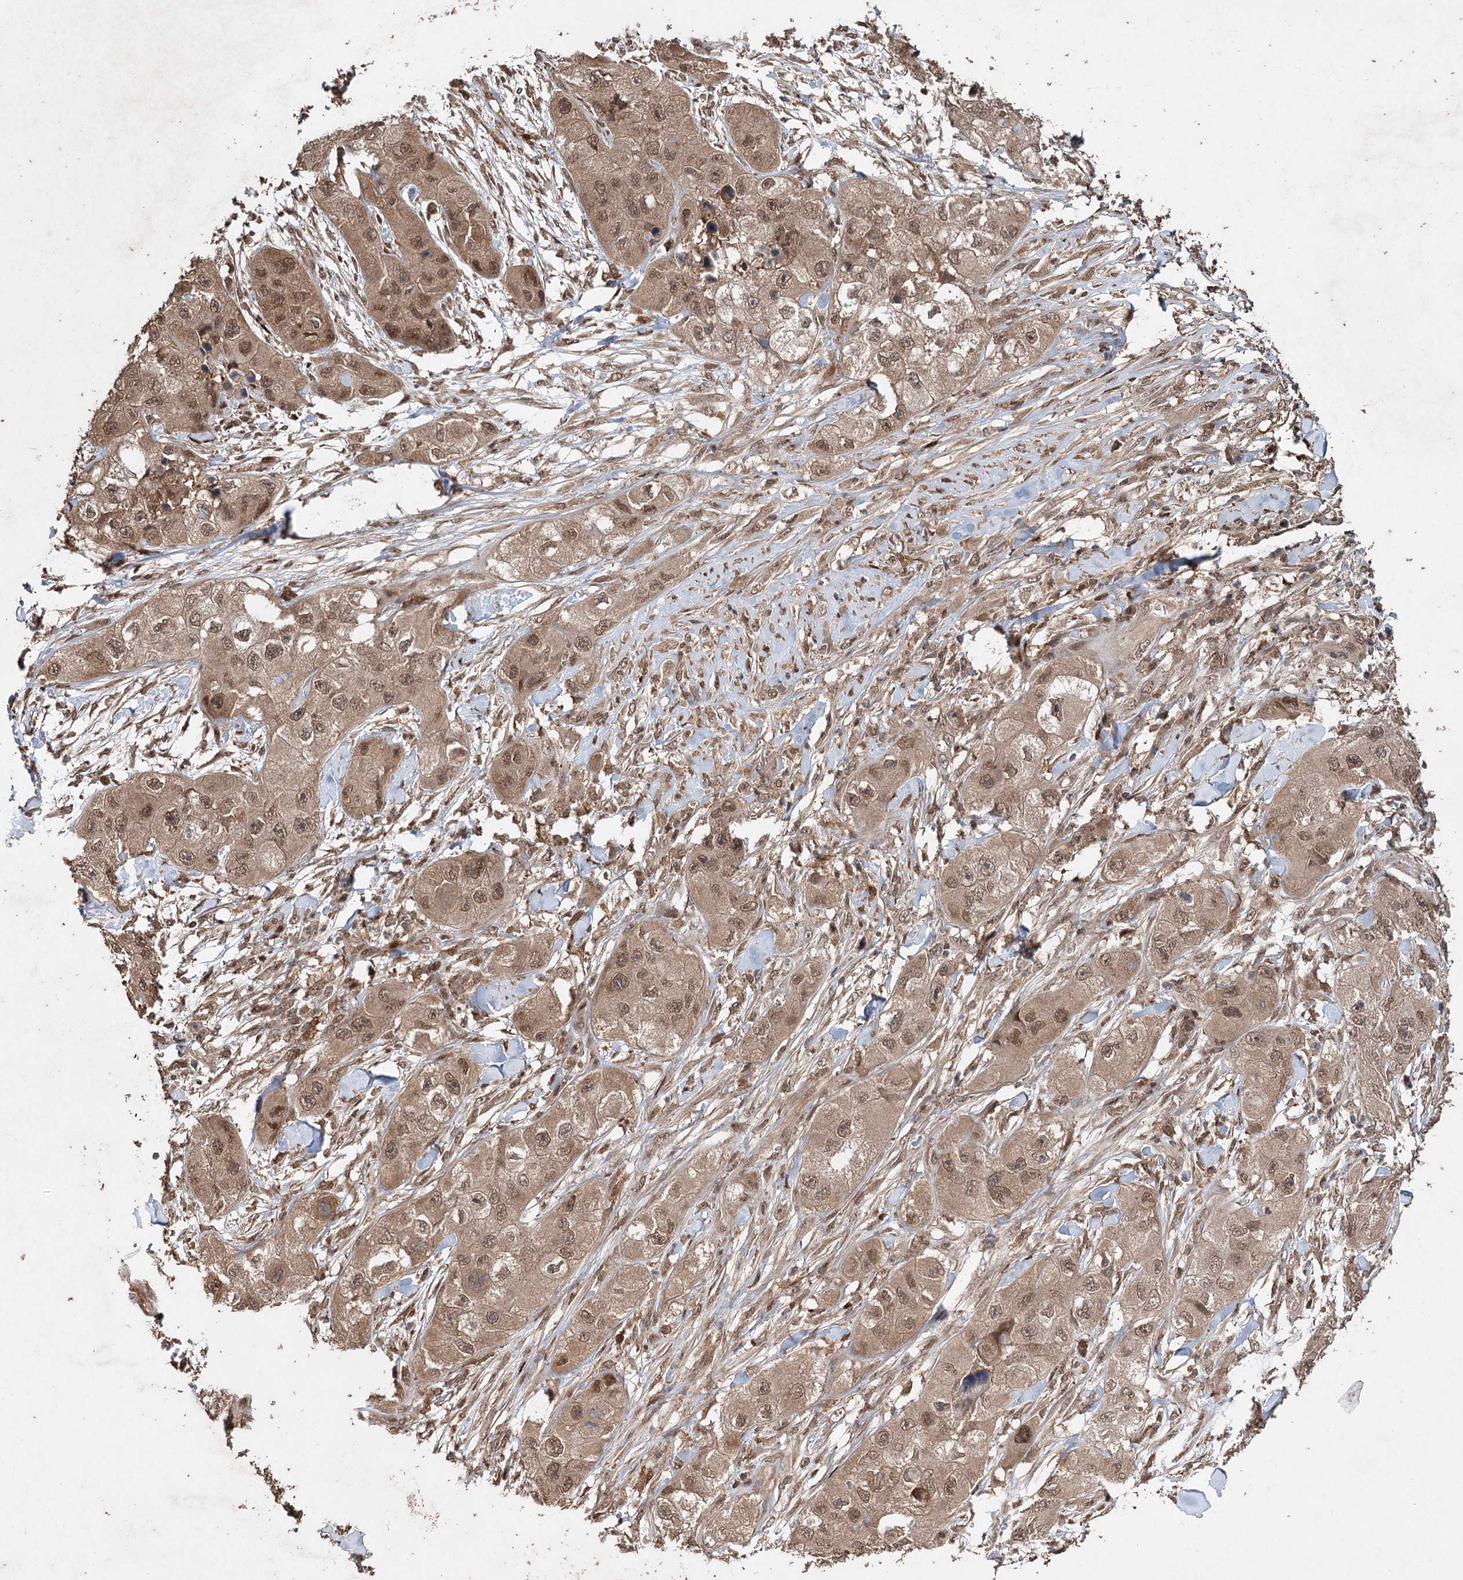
{"staining": {"intensity": "moderate", "quantity": ">75%", "location": "cytoplasmic/membranous,nuclear"}, "tissue": "skin cancer", "cell_type": "Tumor cells", "image_type": "cancer", "snomed": [{"axis": "morphology", "description": "Squamous cell carcinoma, NOS"}, {"axis": "topography", "description": "Skin"}, {"axis": "topography", "description": "Subcutis"}], "caption": "Immunohistochemical staining of human skin cancer (squamous cell carcinoma) shows medium levels of moderate cytoplasmic/membranous and nuclear protein positivity in approximately >75% of tumor cells. (Brightfield microscopy of DAB IHC at high magnification).", "gene": "FBXO7", "patient": {"sex": "male", "age": 73}}